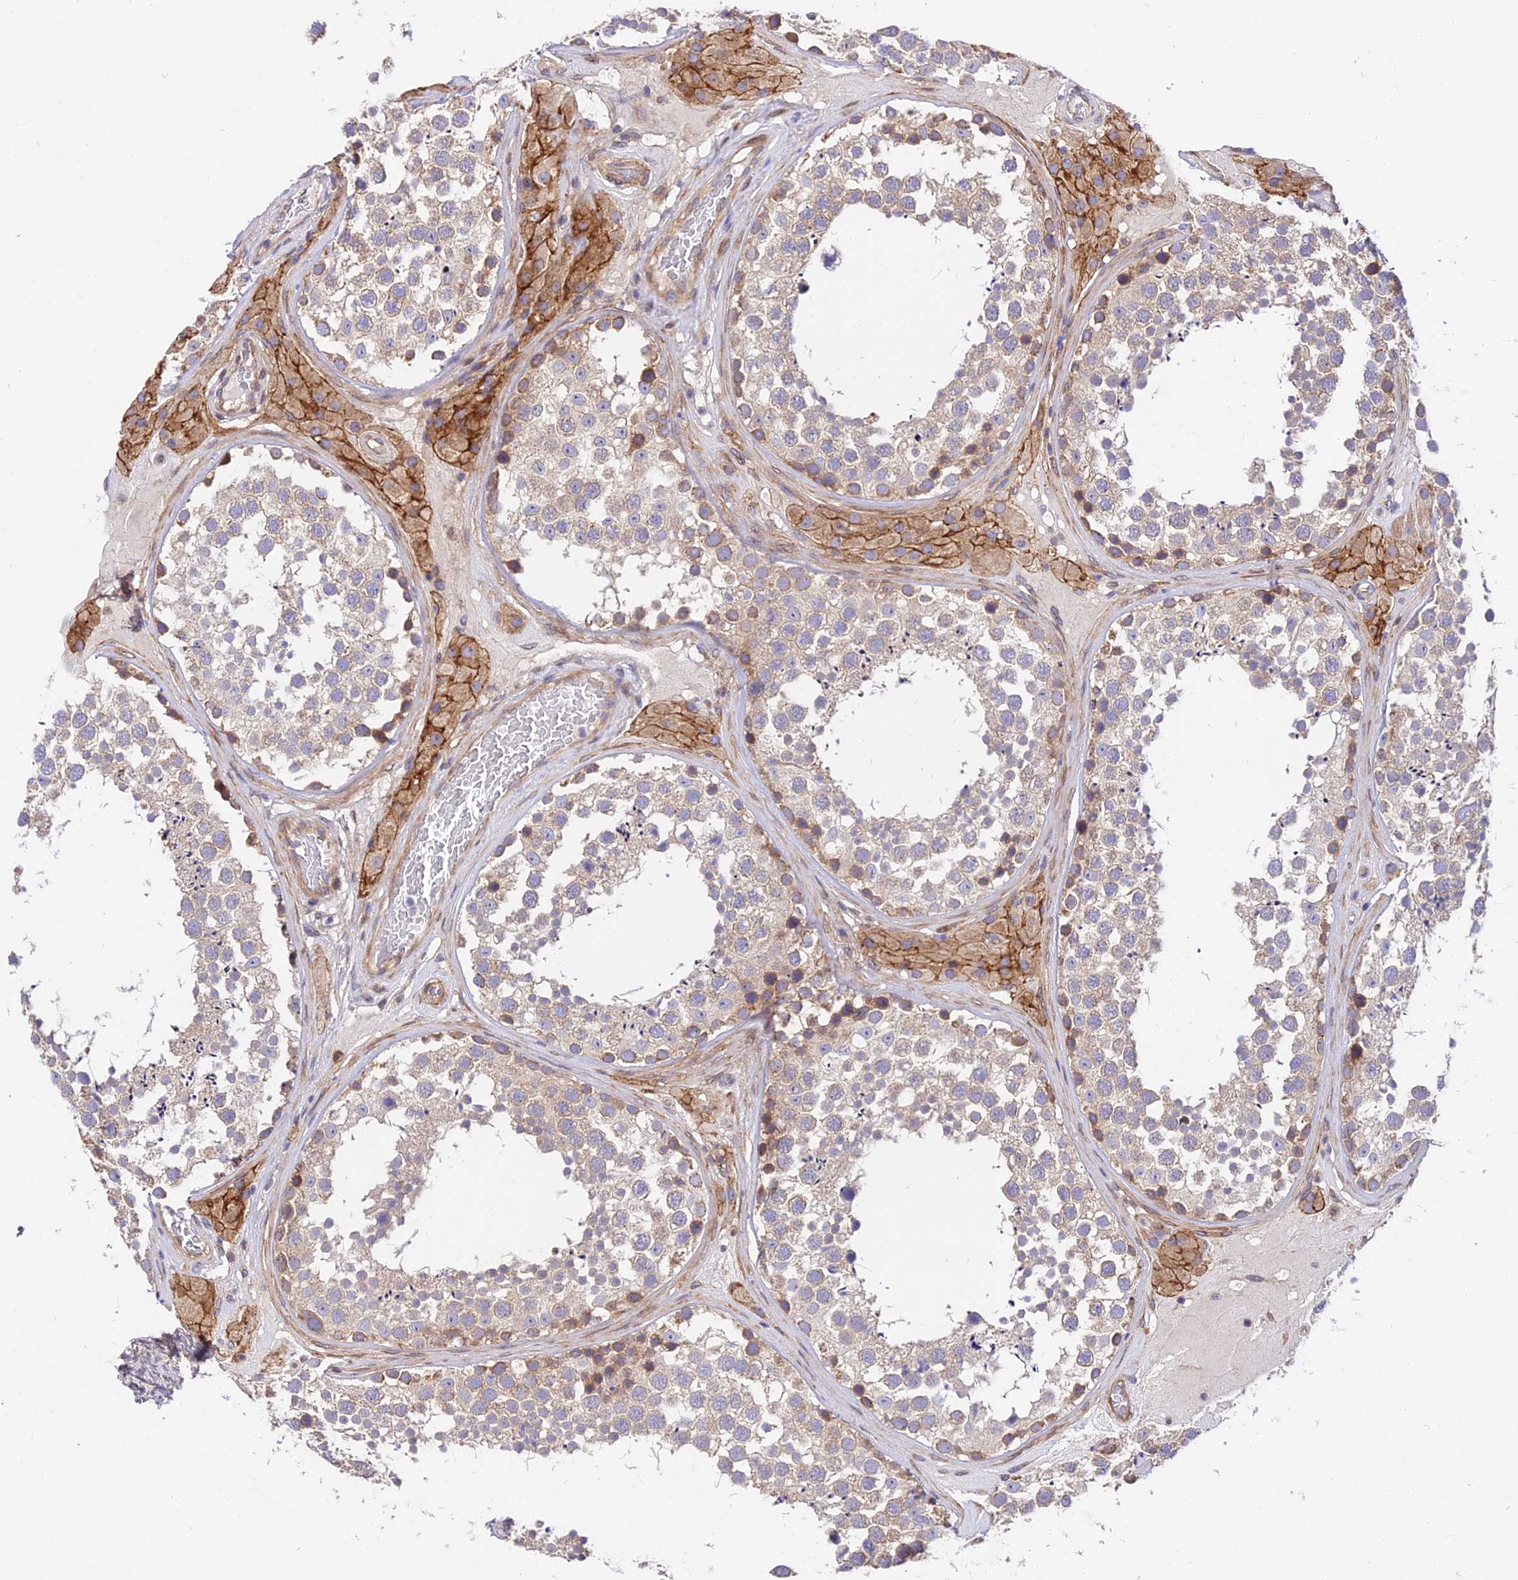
{"staining": {"intensity": "moderate", "quantity": "<25%", "location": "cytoplasmic/membranous"}, "tissue": "testis", "cell_type": "Cells in seminiferous ducts", "image_type": "normal", "snomed": [{"axis": "morphology", "description": "Normal tissue, NOS"}, {"axis": "topography", "description": "Testis"}], "caption": "Moderate cytoplasmic/membranous positivity is identified in approximately <25% of cells in seminiferous ducts in unremarkable testis. Nuclei are stained in blue.", "gene": "TRIM43B", "patient": {"sex": "male", "age": 46}}